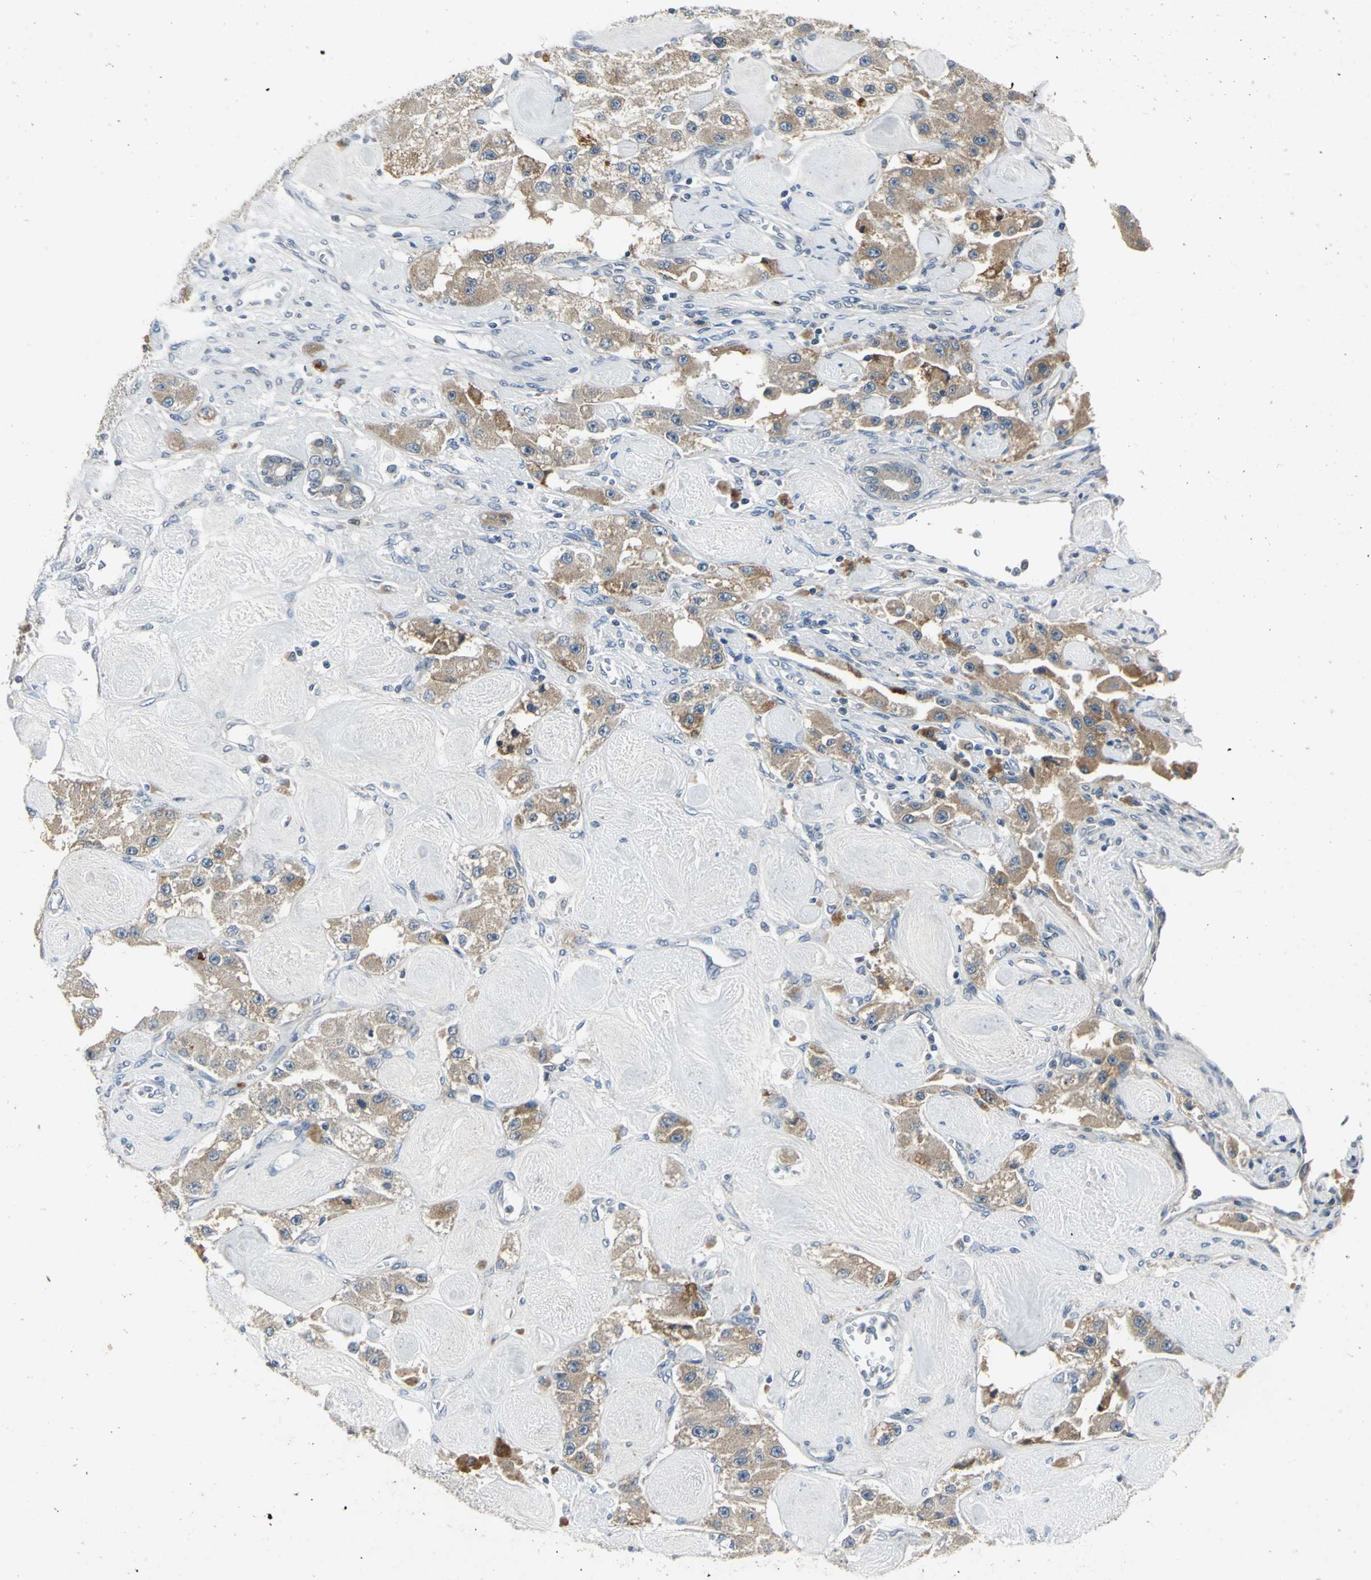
{"staining": {"intensity": "moderate", "quantity": ">75%", "location": "cytoplasmic/membranous"}, "tissue": "carcinoid", "cell_type": "Tumor cells", "image_type": "cancer", "snomed": [{"axis": "morphology", "description": "Carcinoid, malignant, NOS"}, {"axis": "topography", "description": "Pancreas"}], "caption": "Immunohistochemistry photomicrograph of human malignant carcinoid stained for a protein (brown), which displays medium levels of moderate cytoplasmic/membranous staining in approximately >75% of tumor cells.", "gene": "SLC2A13", "patient": {"sex": "male", "age": 41}}